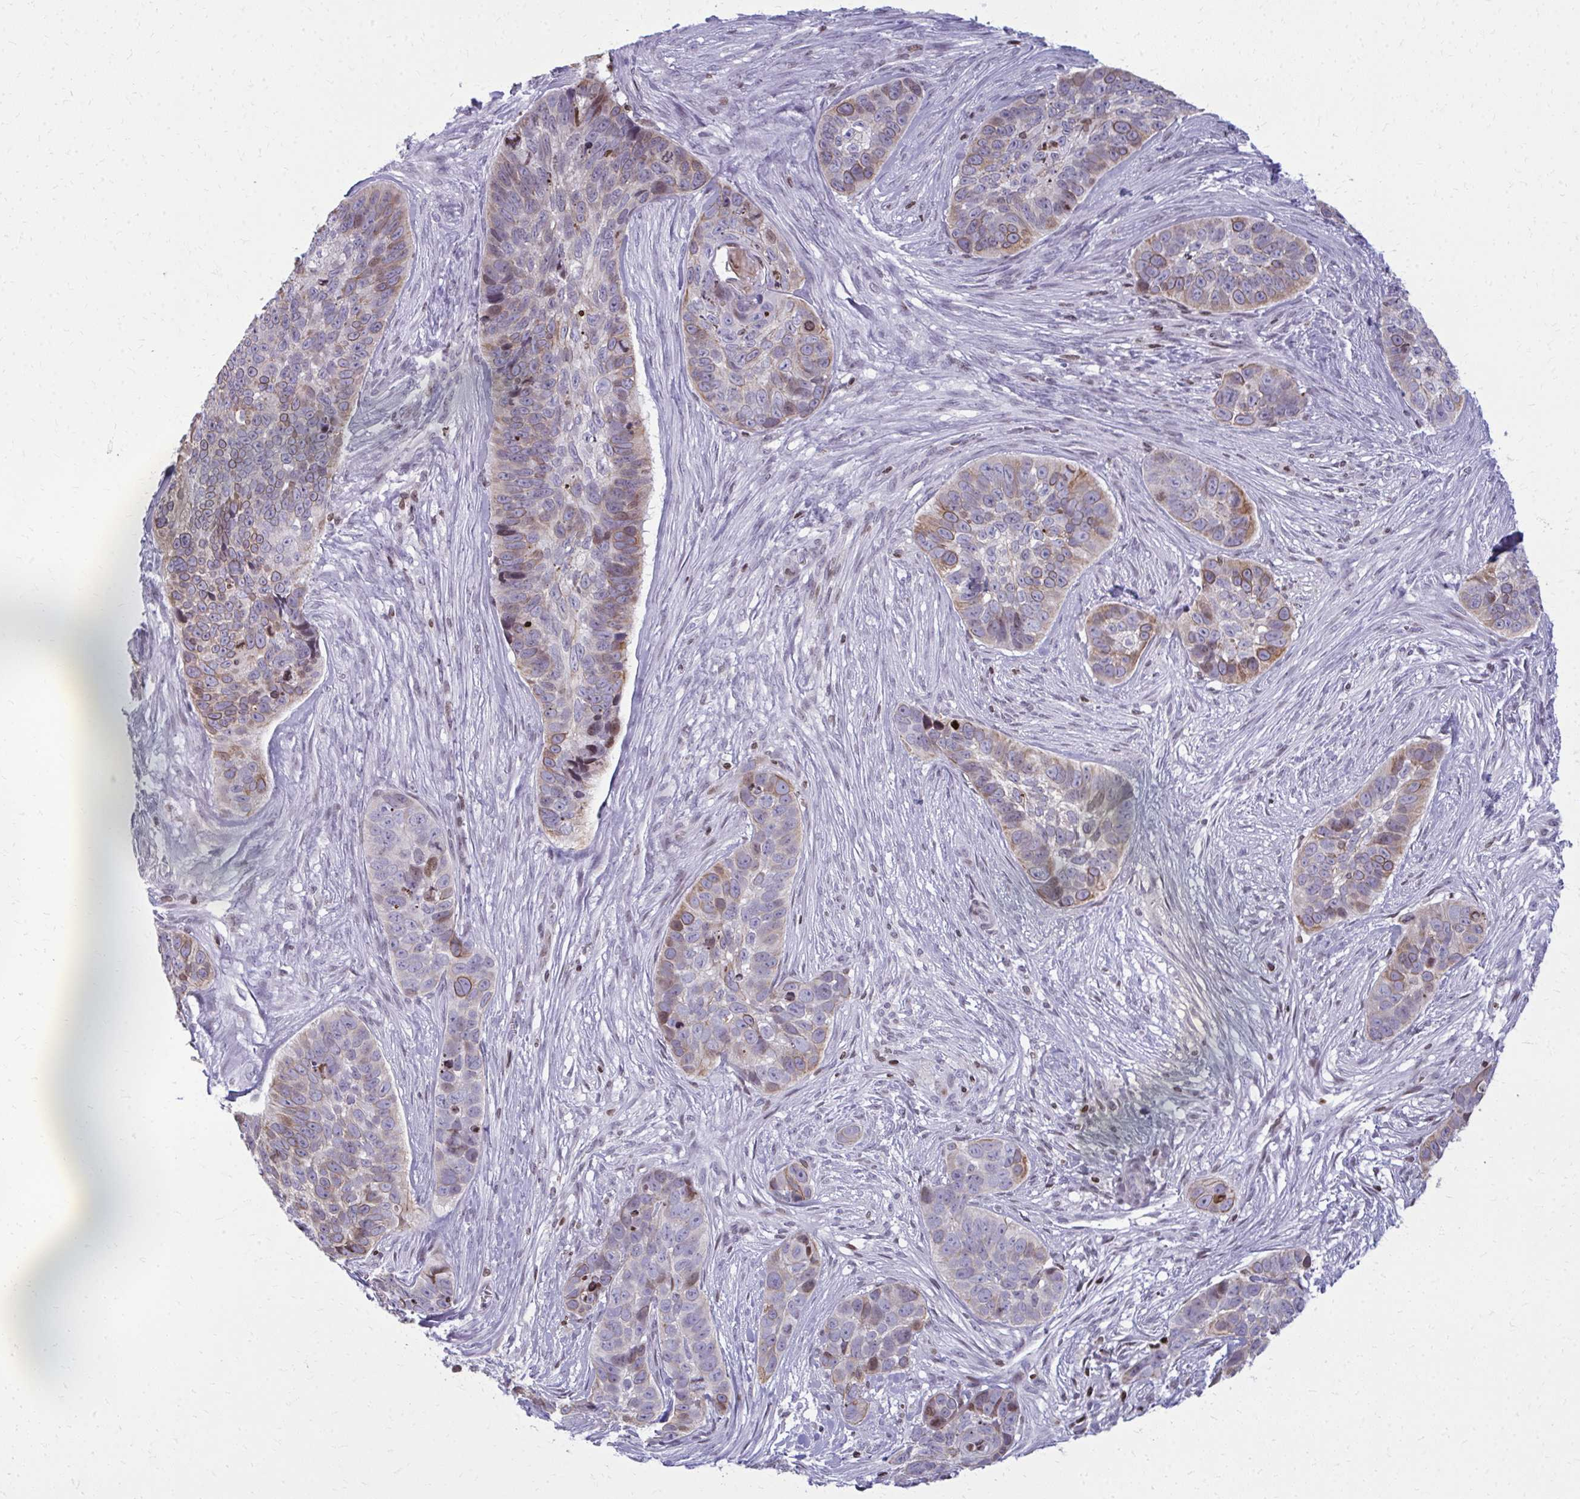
{"staining": {"intensity": "moderate", "quantity": "25%-75%", "location": "cytoplasmic/membranous"}, "tissue": "skin cancer", "cell_type": "Tumor cells", "image_type": "cancer", "snomed": [{"axis": "morphology", "description": "Basal cell carcinoma"}, {"axis": "topography", "description": "Skin"}], "caption": "Tumor cells display medium levels of moderate cytoplasmic/membranous positivity in about 25%-75% of cells in skin cancer (basal cell carcinoma).", "gene": "AP5M1", "patient": {"sex": "female", "age": 82}}